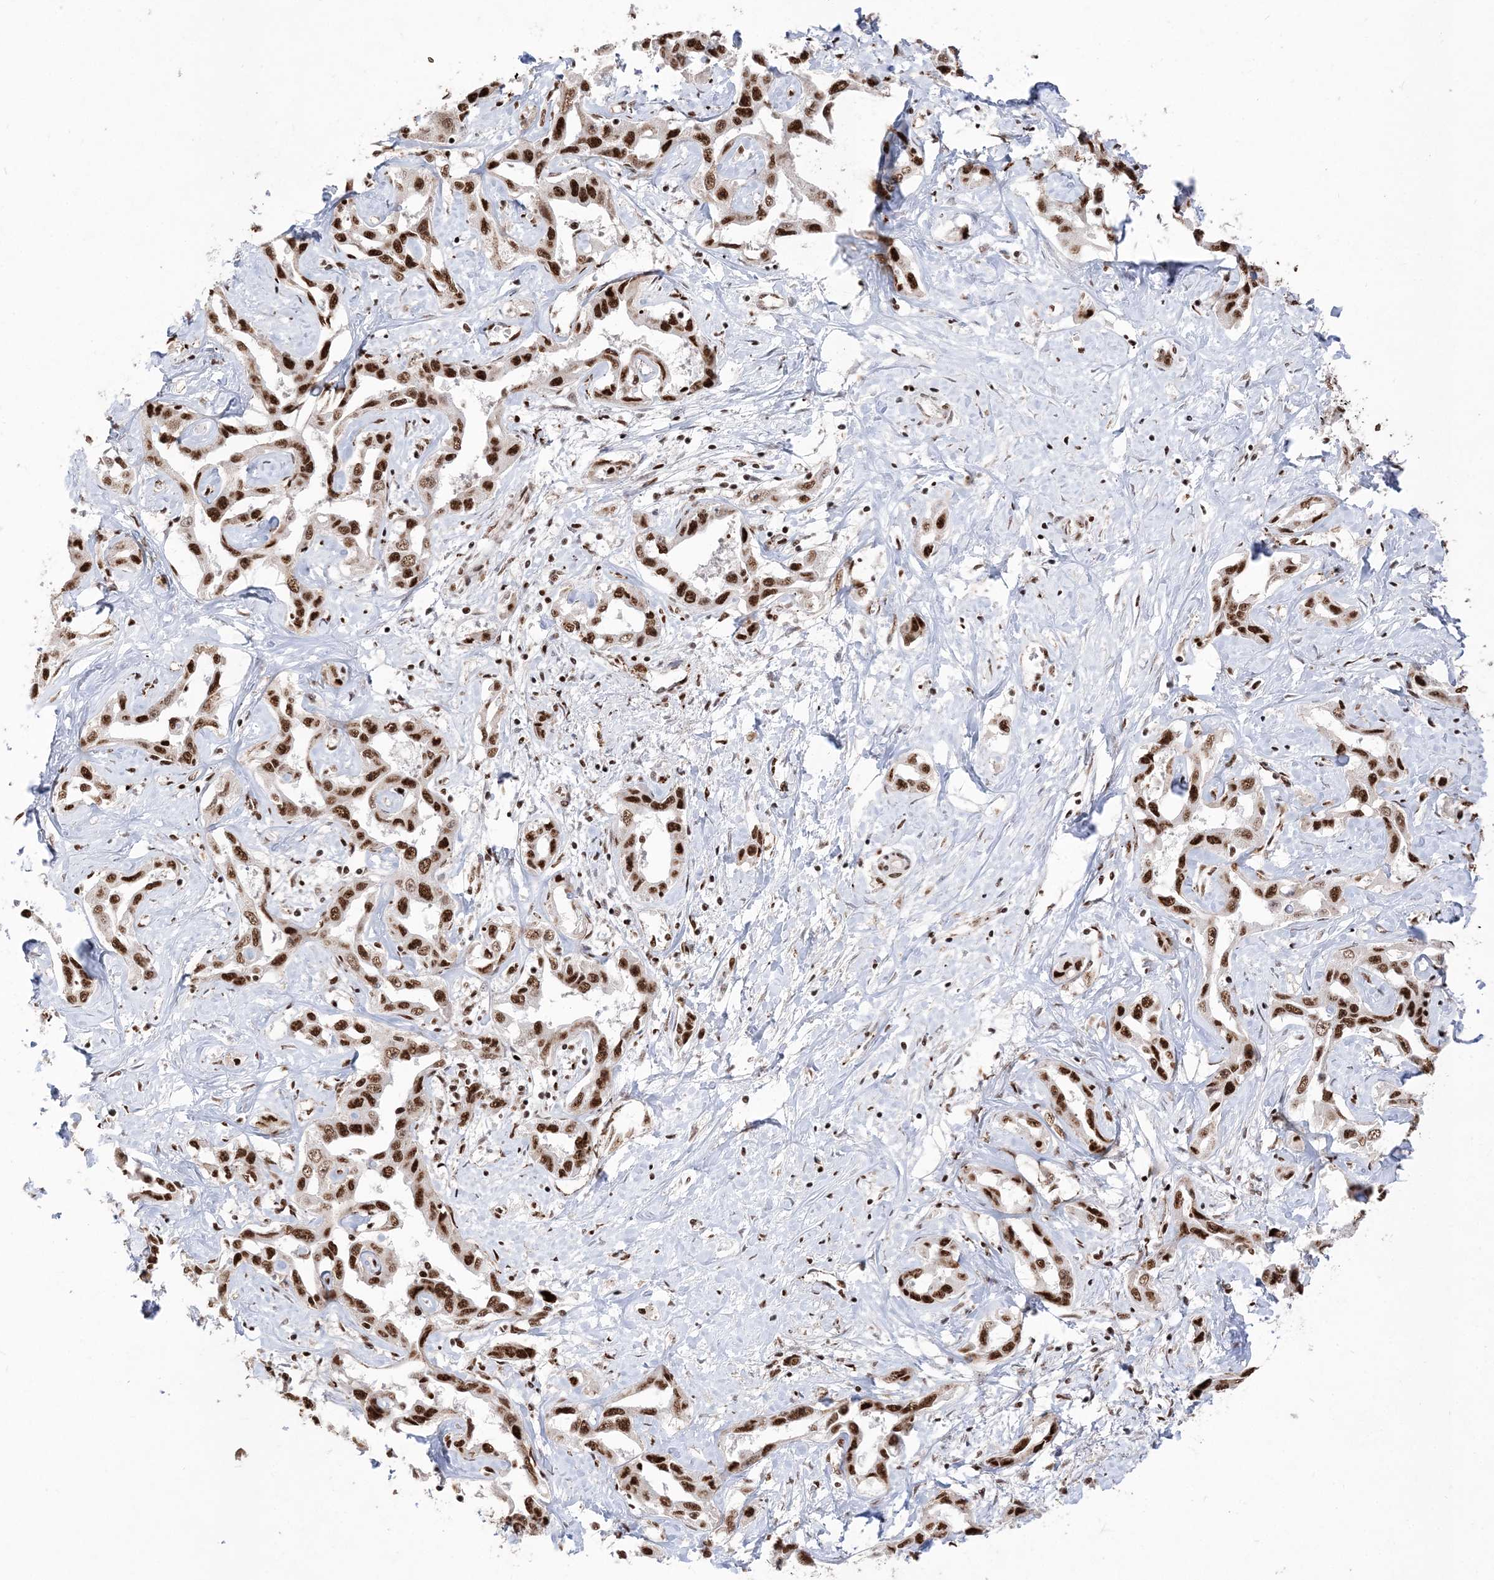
{"staining": {"intensity": "strong", "quantity": ">75%", "location": "nuclear"}, "tissue": "liver cancer", "cell_type": "Tumor cells", "image_type": "cancer", "snomed": [{"axis": "morphology", "description": "Cholangiocarcinoma"}, {"axis": "topography", "description": "Liver"}], "caption": "Immunohistochemistry (IHC) image of neoplastic tissue: cholangiocarcinoma (liver) stained using immunohistochemistry displays high levels of strong protein expression localized specifically in the nuclear of tumor cells, appearing as a nuclear brown color.", "gene": "RBM17", "patient": {"sex": "male", "age": 59}}